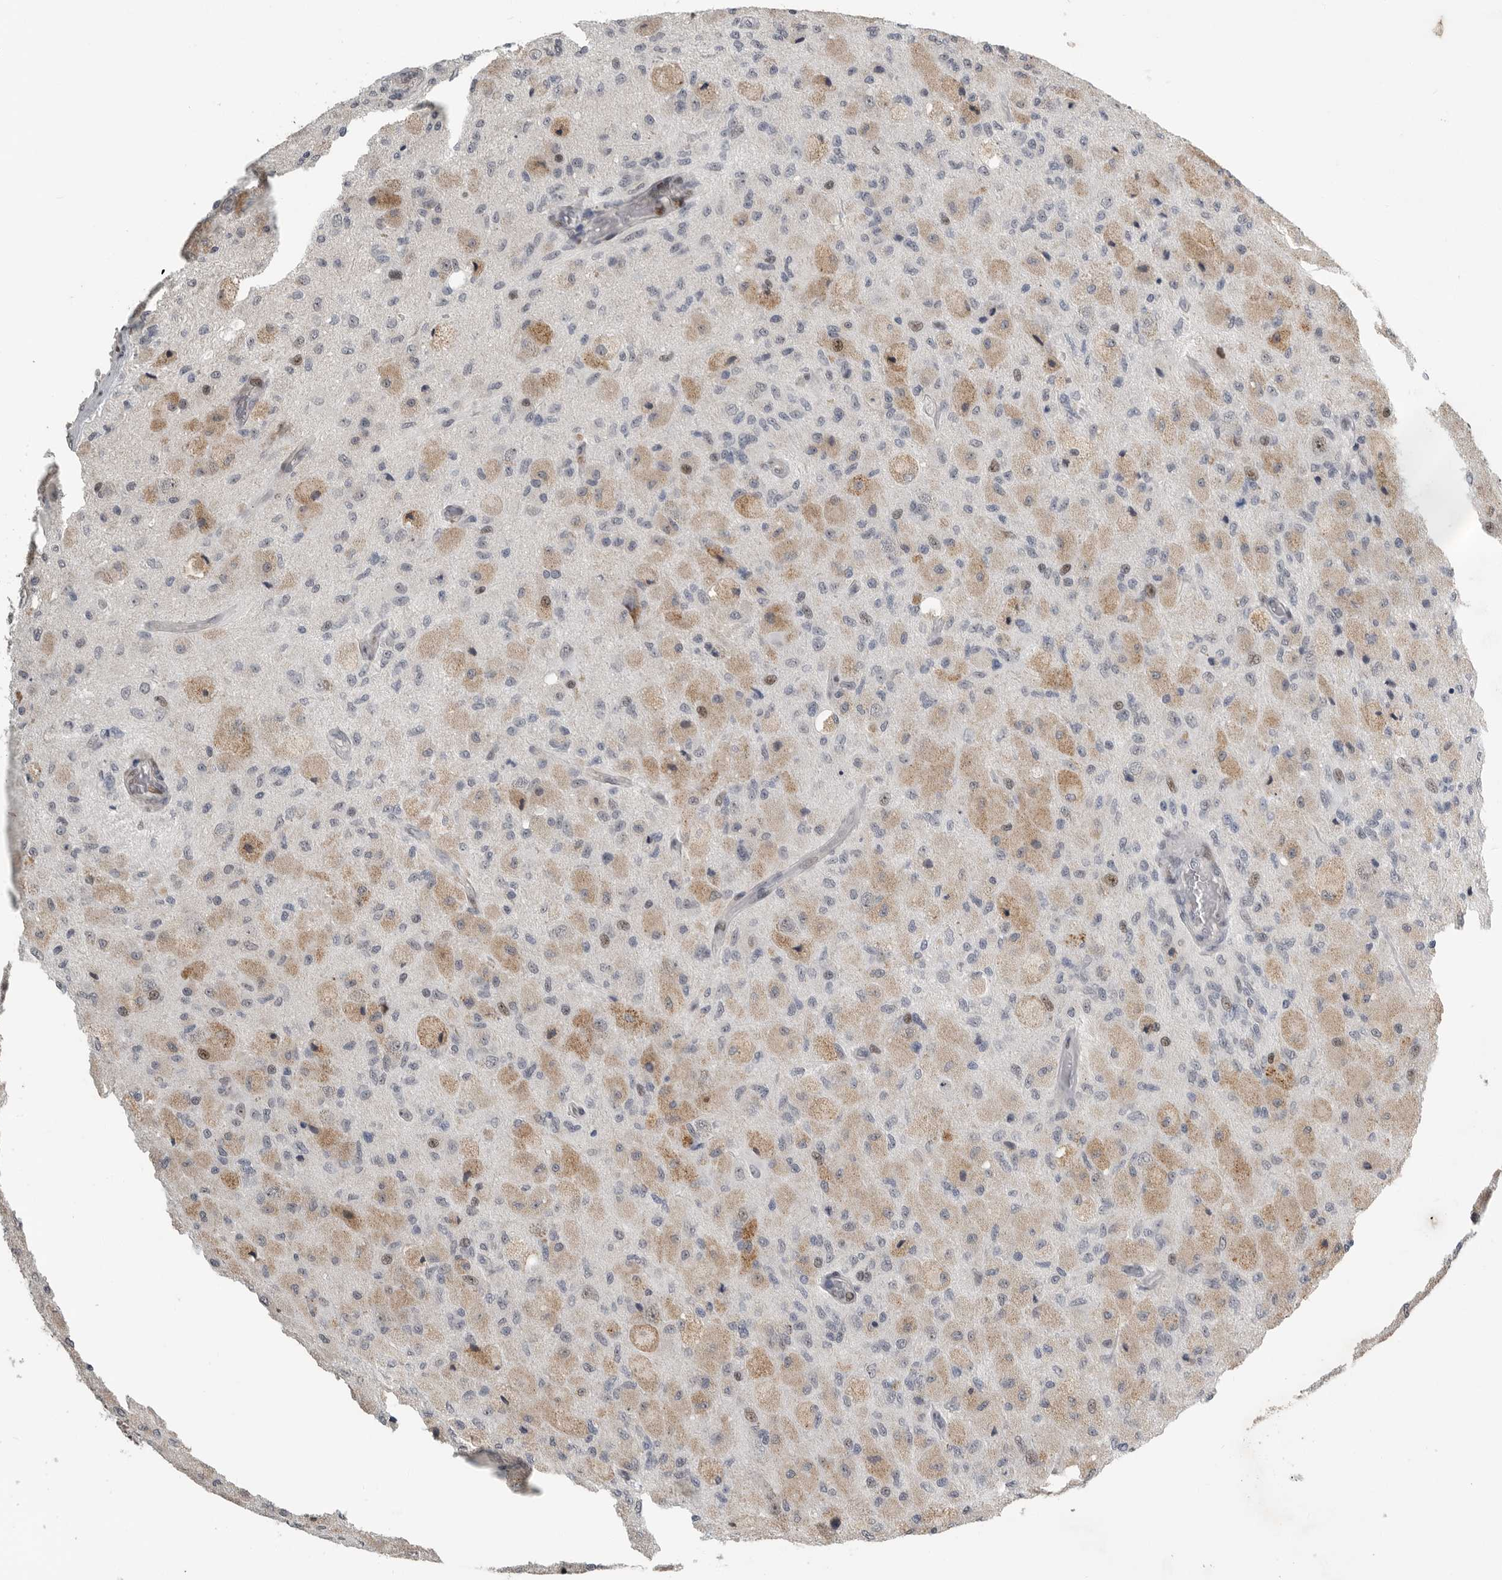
{"staining": {"intensity": "weak", "quantity": "25%-75%", "location": "cytoplasmic/membranous"}, "tissue": "glioma", "cell_type": "Tumor cells", "image_type": "cancer", "snomed": [{"axis": "morphology", "description": "Normal tissue, NOS"}, {"axis": "morphology", "description": "Glioma, malignant, High grade"}, {"axis": "topography", "description": "Cerebral cortex"}], "caption": "Glioma stained for a protein (brown) exhibits weak cytoplasmic/membranous positive staining in approximately 25%-75% of tumor cells.", "gene": "PCMTD1", "patient": {"sex": "male", "age": 77}}